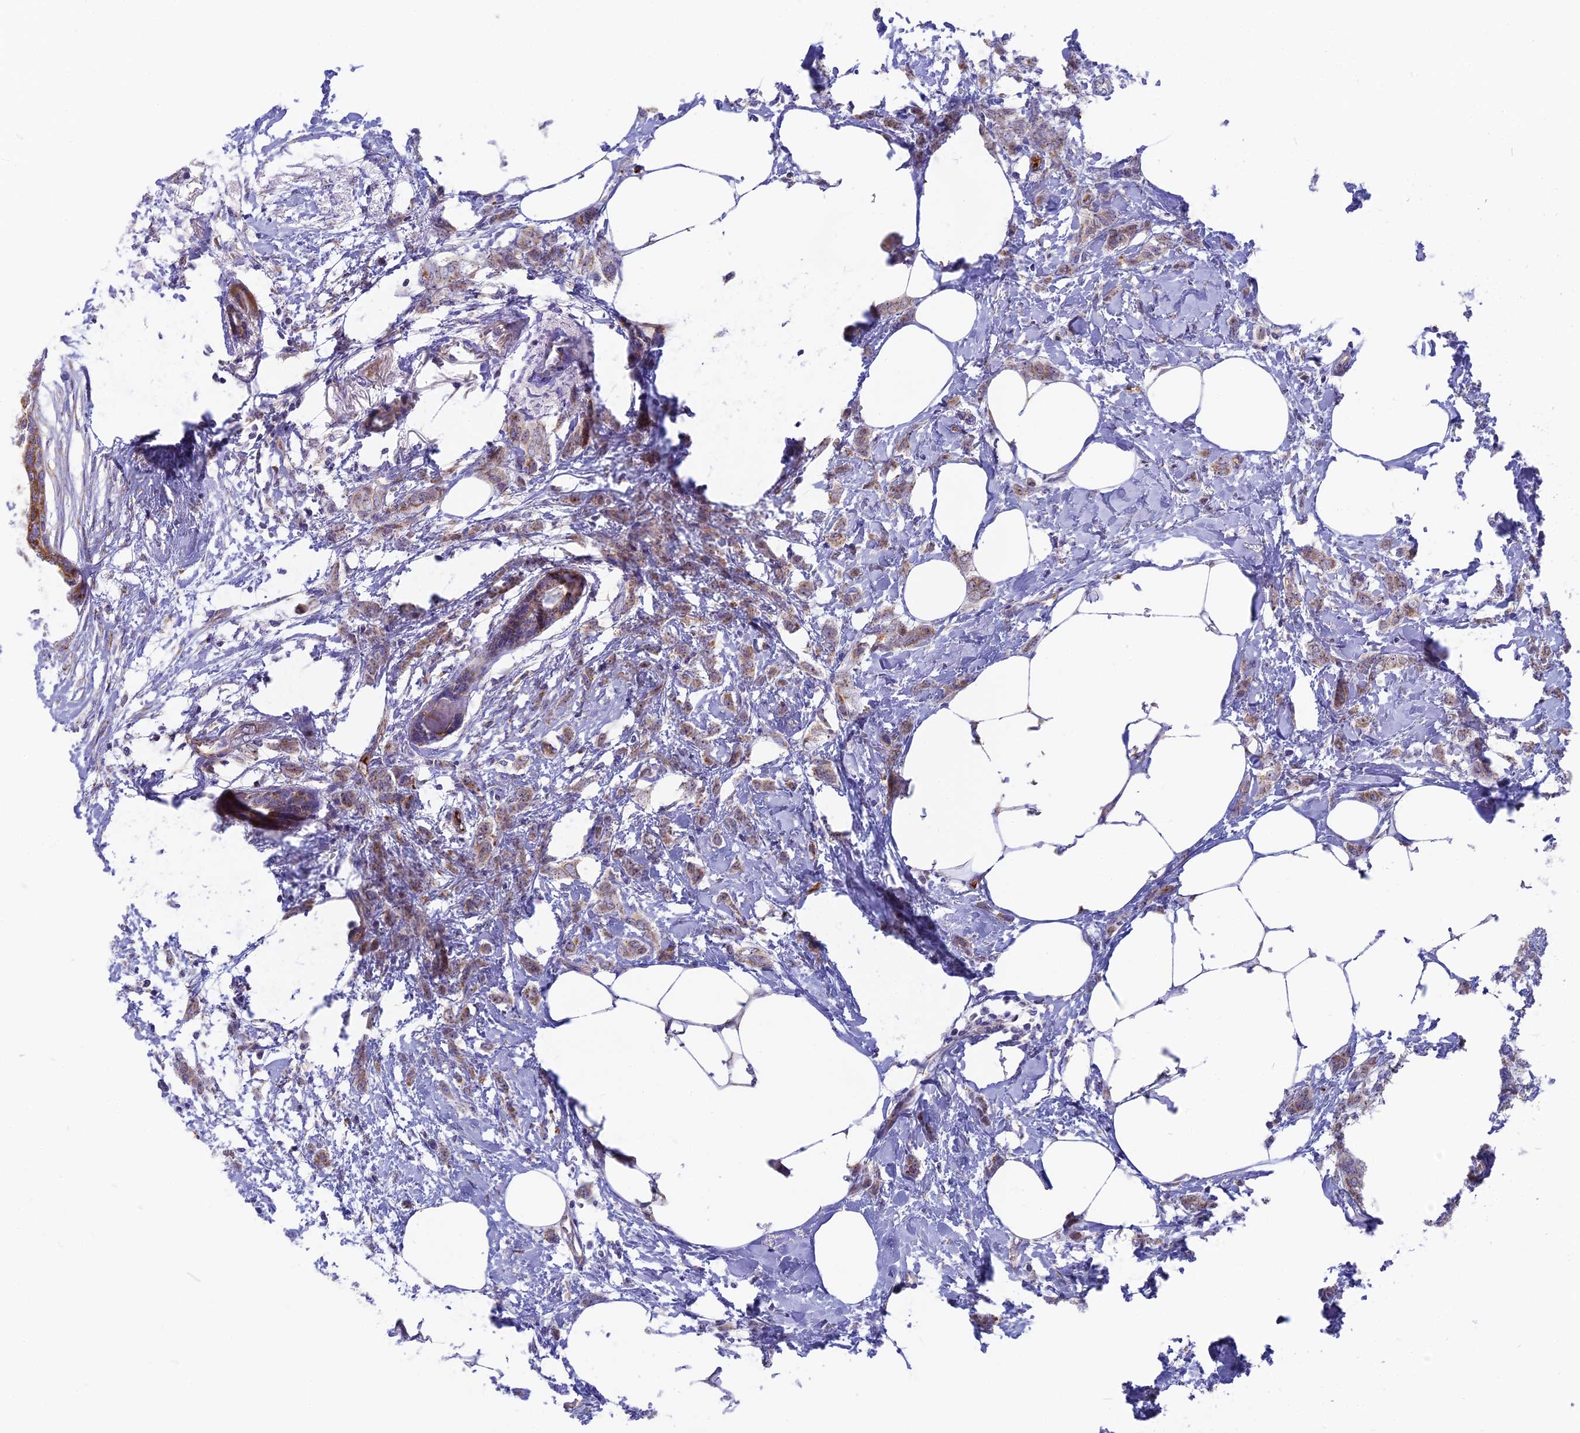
{"staining": {"intensity": "weak", "quantity": ">75%", "location": "cytoplasmic/membranous"}, "tissue": "breast cancer", "cell_type": "Tumor cells", "image_type": "cancer", "snomed": [{"axis": "morphology", "description": "Duct carcinoma"}, {"axis": "topography", "description": "Breast"}], "caption": "Immunohistochemical staining of human breast cancer (invasive ductal carcinoma) exhibits low levels of weak cytoplasmic/membranous positivity in approximately >75% of tumor cells. Immunohistochemistry (ihc) stains the protein in brown and the nuclei are stained blue.", "gene": "DTWD1", "patient": {"sex": "female", "age": 72}}